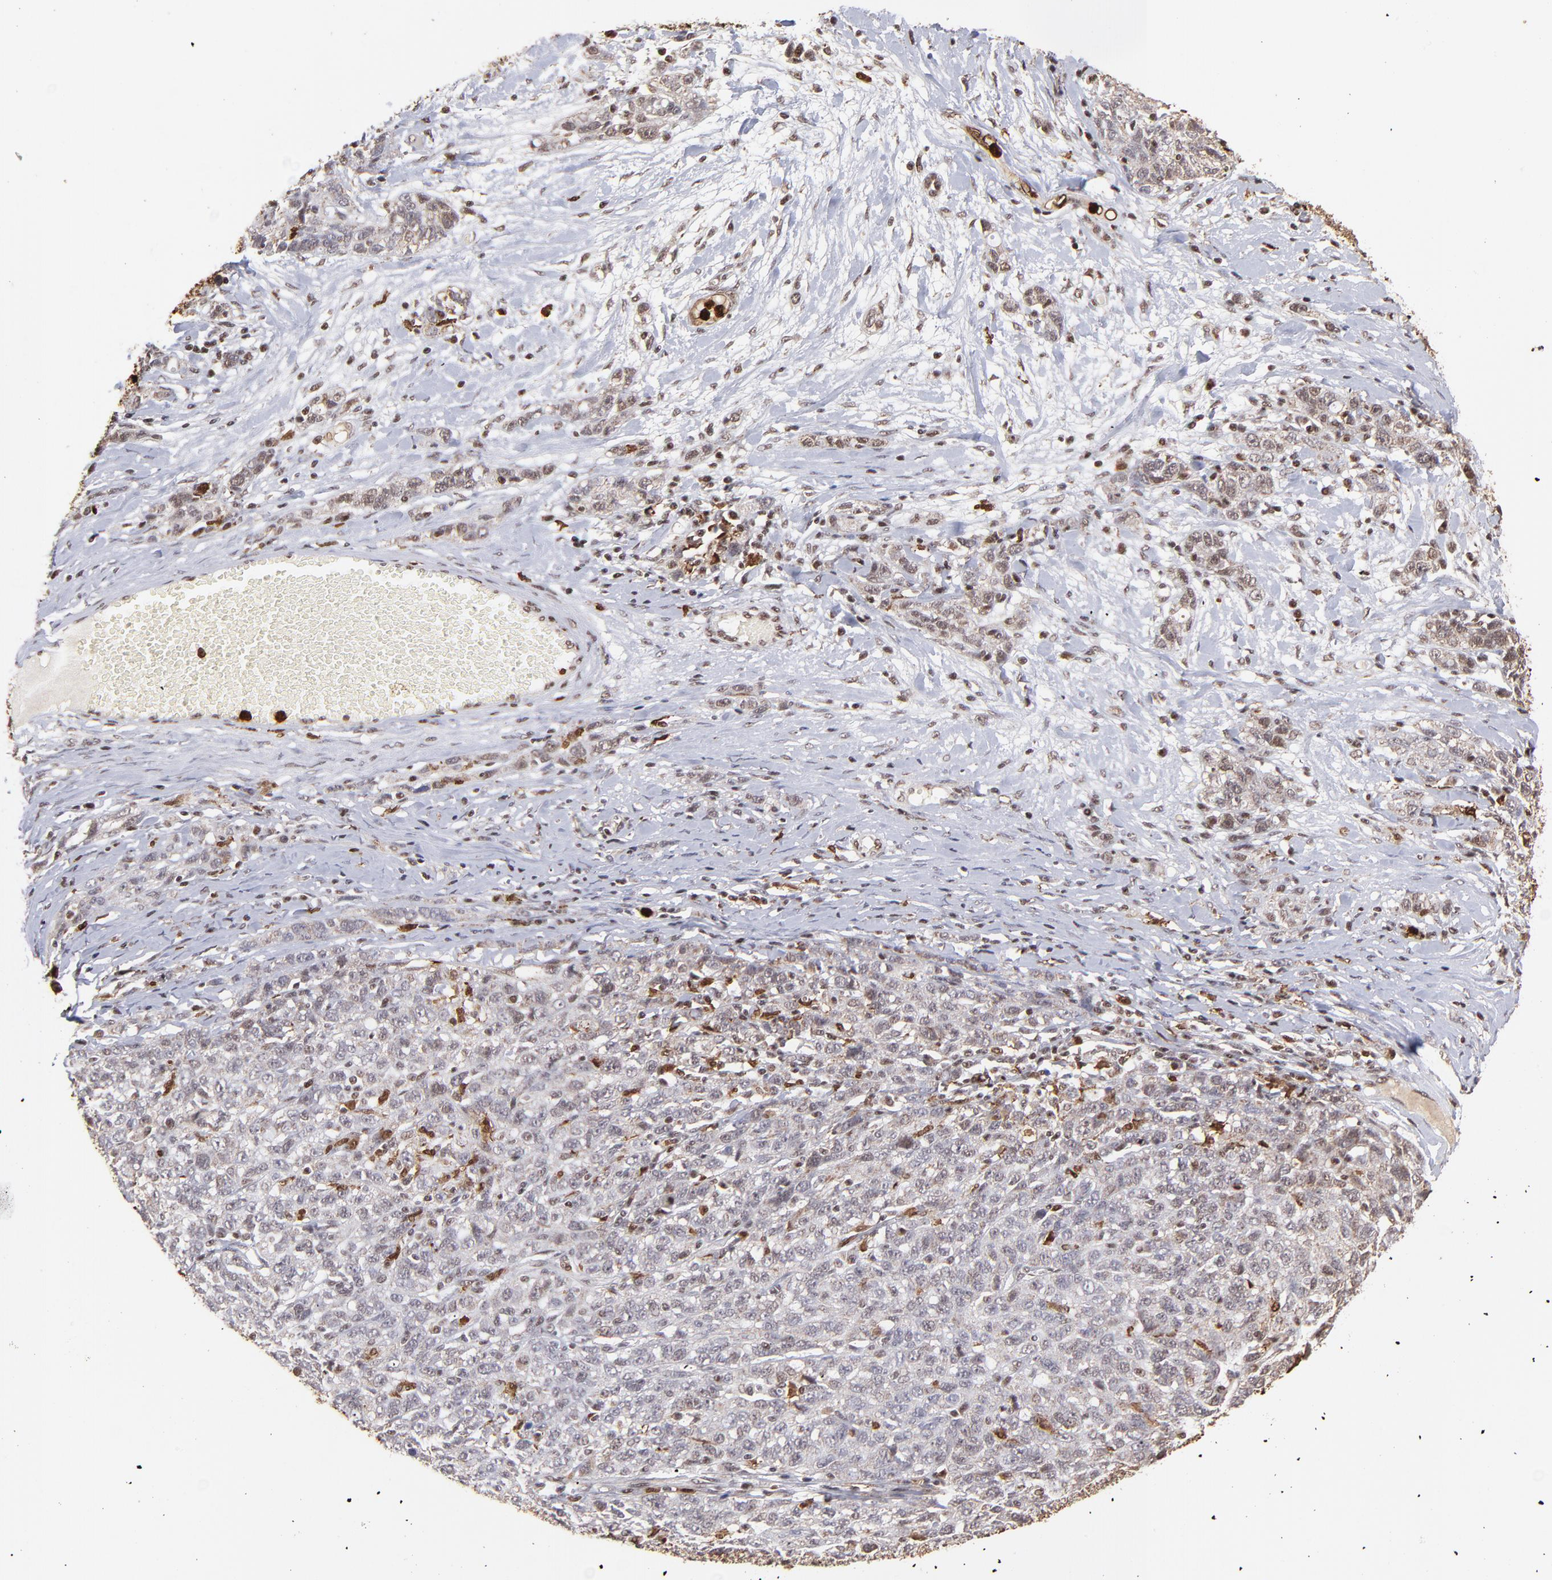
{"staining": {"intensity": "weak", "quantity": "25%-75%", "location": "cytoplasmic/membranous,nuclear"}, "tissue": "ovarian cancer", "cell_type": "Tumor cells", "image_type": "cancer", "snomed": [{"axis": "morphology", "description": "Cystadenocarcinoma, serous, NOS"}, {"axis": "topography", "description": "Ovary"}], "caption": "Protein expression analysis of human ovarian cancer reveals weak cytoplasmic/membranous and nuclear positivity in about 25%-75% of tumor cells.", "gene": "ZFX", "patient": {"sex": "female", "age": 71}}